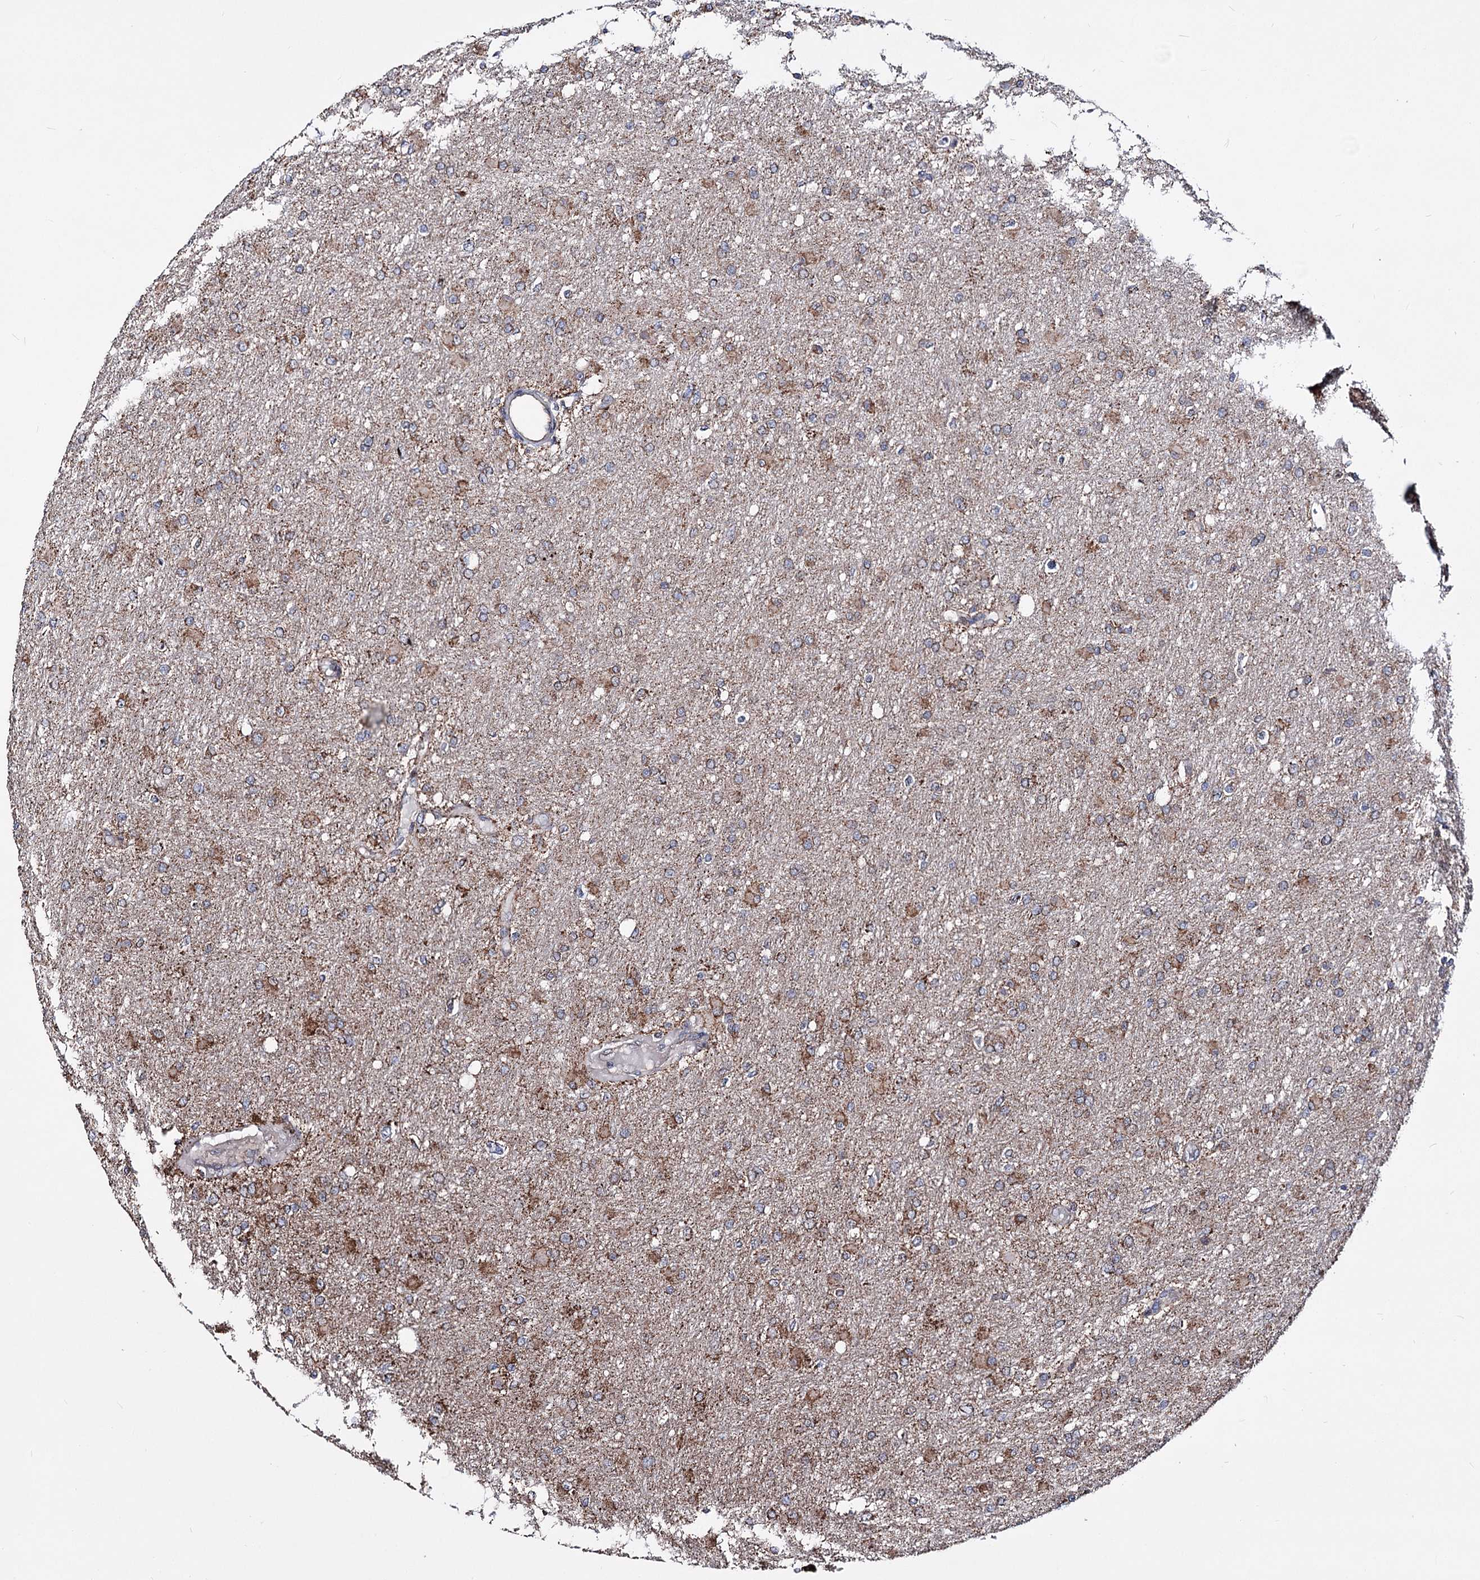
{"staining": {"intensity": "moderate", "quantity": "<25%", "location": "cytoplasmic/membranous"}, "tissue": "glioma", "cell_type": "Tumor cells", "image_type": "cancer", "snomed": [{"axis": "morphology", "description": "Glioma, malignant, High grade"}, {"axis": "topography", "description": "Cerebral cortex"}], "caption": "IHC (DAB) staining of high-grade glioma (malignant) demonstrates moderate cytoplasmic/membranous protein positivity in approximately <25% of tumor cells.", "gene": "CREB3L4", "patient": {"sex": "female", "age": 36}}